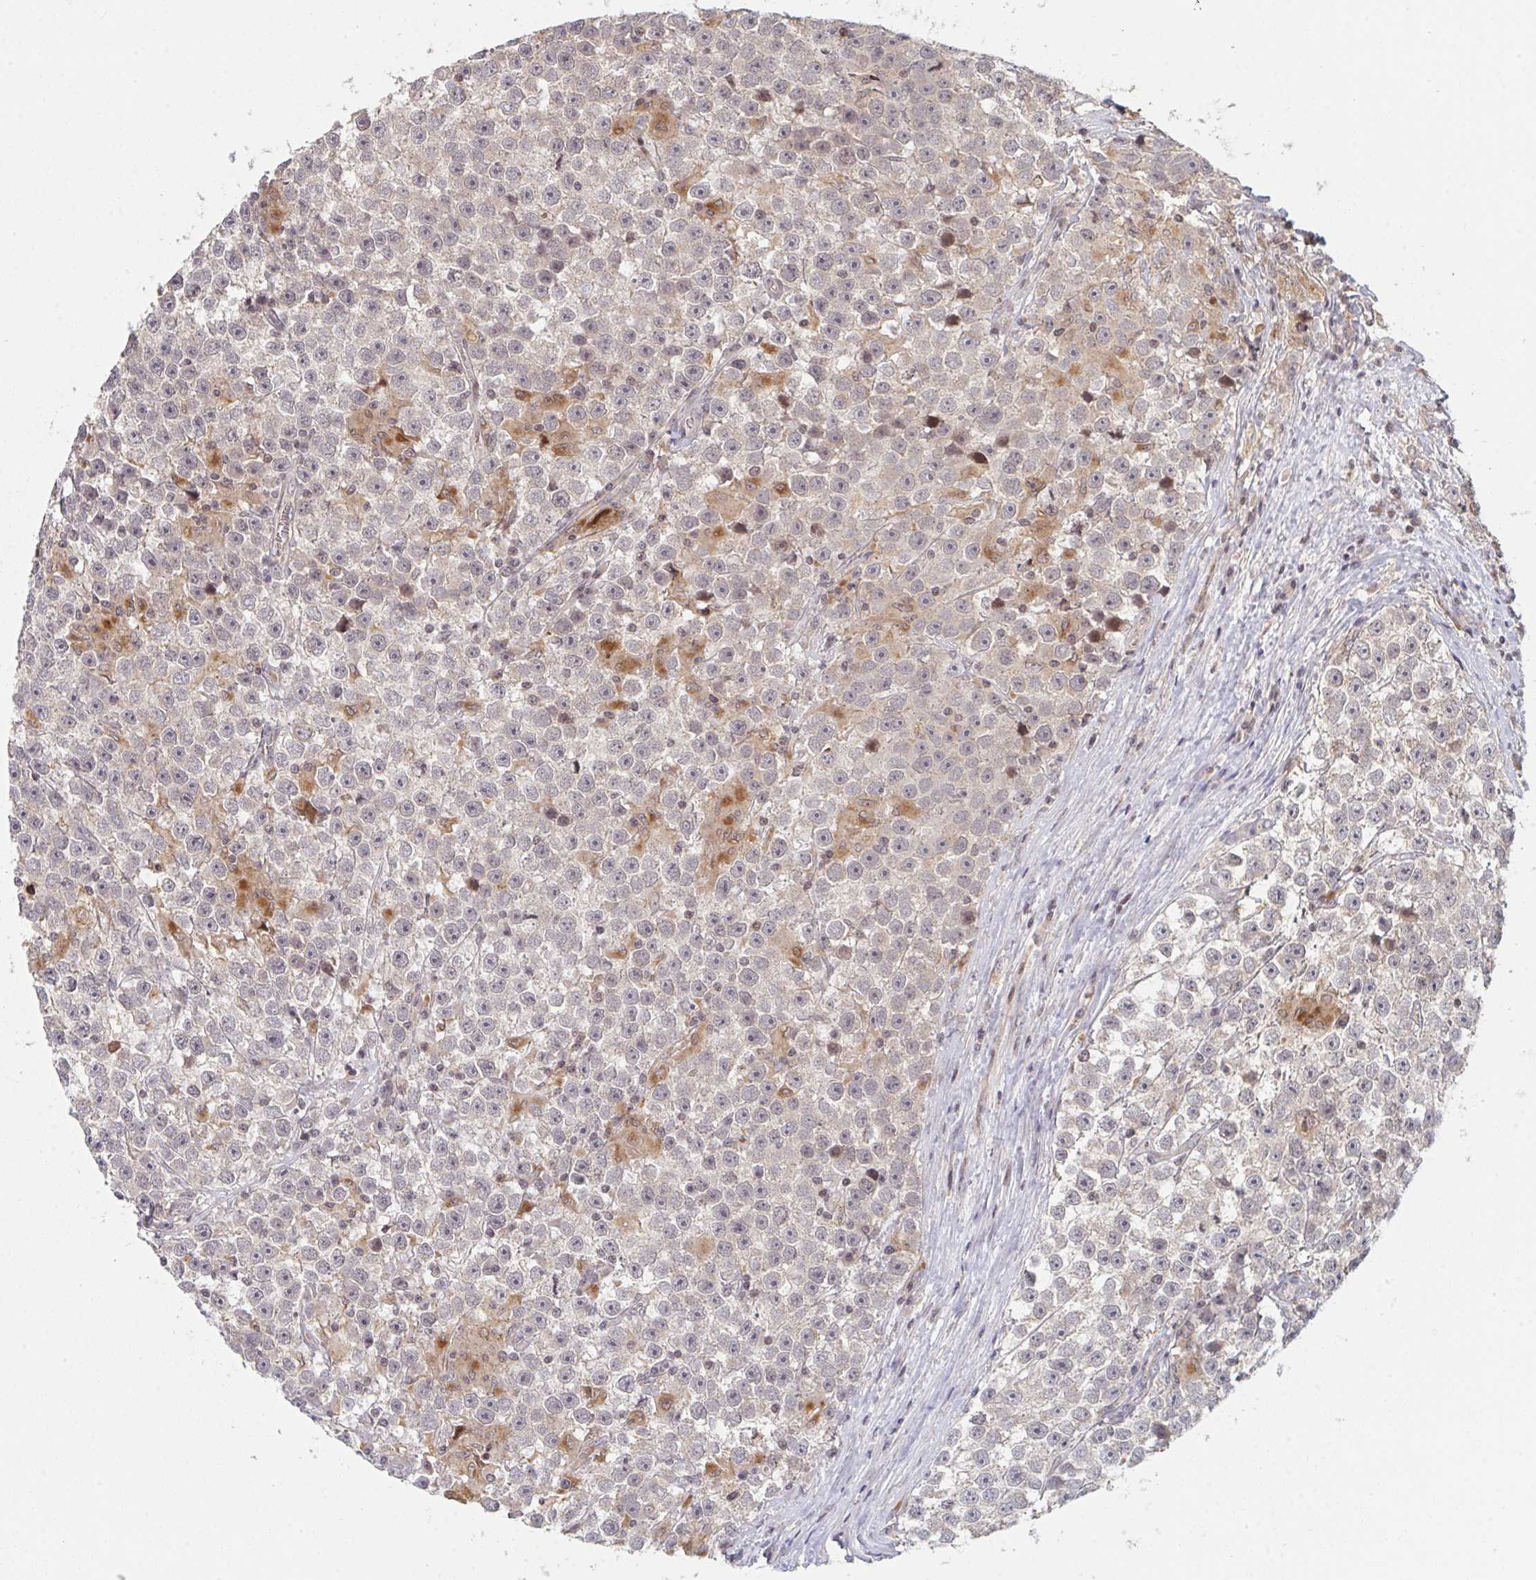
{"staining": {"intensity": "negative", "quantity": "none", "location": "none"}, "tissue": "testis cancer", "cell_type": "Tumor cells", "image_type": "cancer", "snomed": [{"axis": "morphology", "description": "Seminoma, NOS"}, {"axis": "topography", "description": "Testis"}], "caption": "This histopathology image is of seminoma (testis) stained with immunohistochemistry to label a protein in brown with the nuclei are counter-stained blue. There is no expression in tumor cells.", "gene": "DCST1", "patient": {"sex": "male", "age": 31}}